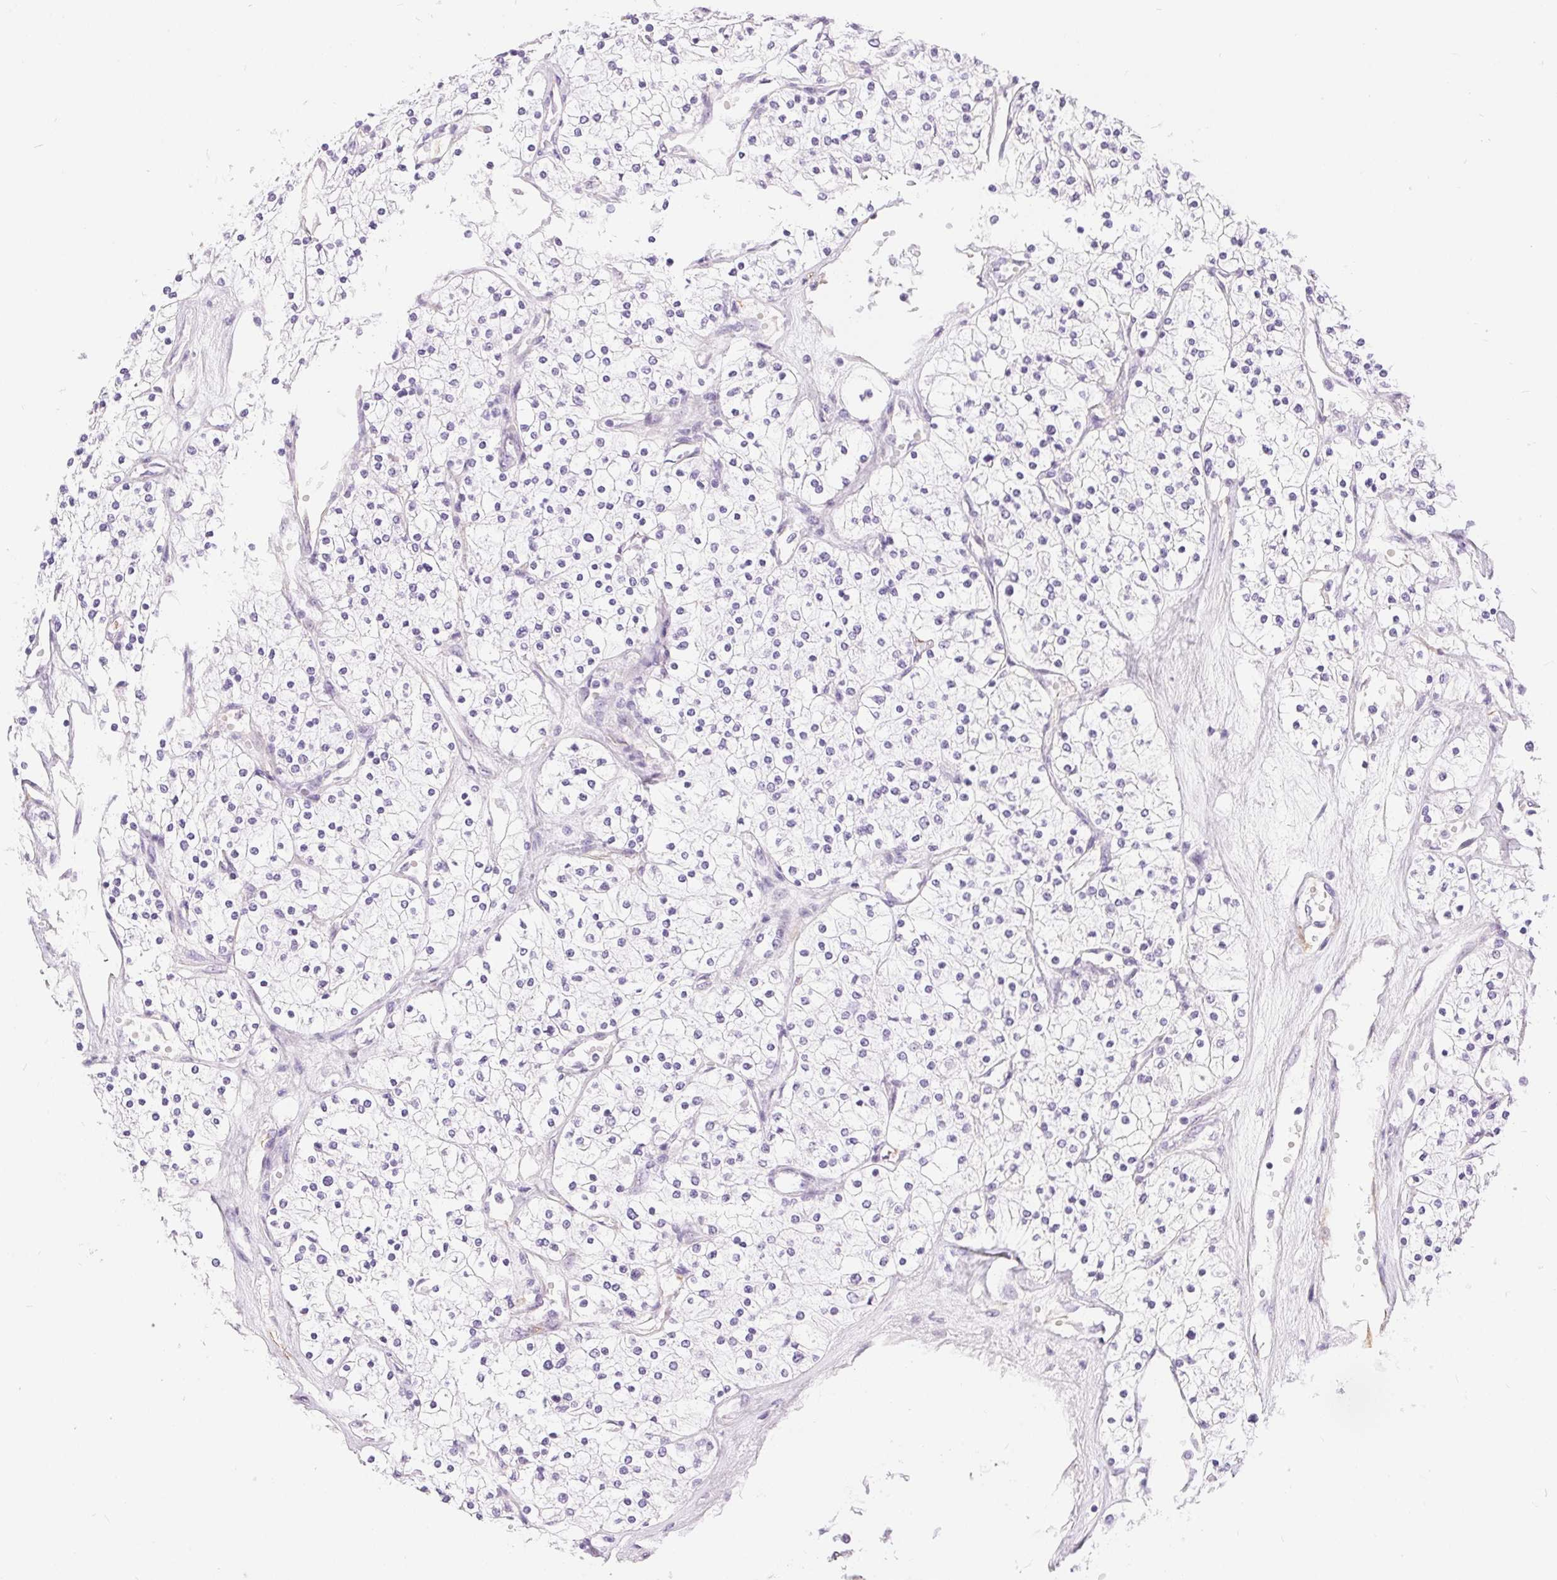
{"staining": {"intensity": "negative", "quantity": "none", "location": "none"}, "tissue": "renal cancer", "cell_type": "Tumor cells", "image_type": "cancer", "snomed": [{"axis": "morphology", "description": "Adenocarcinoma, NOS"}, {"axis": "topography", "description": "Kidney"}], "caption": "DAB immunohistochemical staining of renal adenocarcinoma reveals no significant expression in tumor cells.", "gene": "GFAP", "patient": {"sex": "male", "age": 80}}